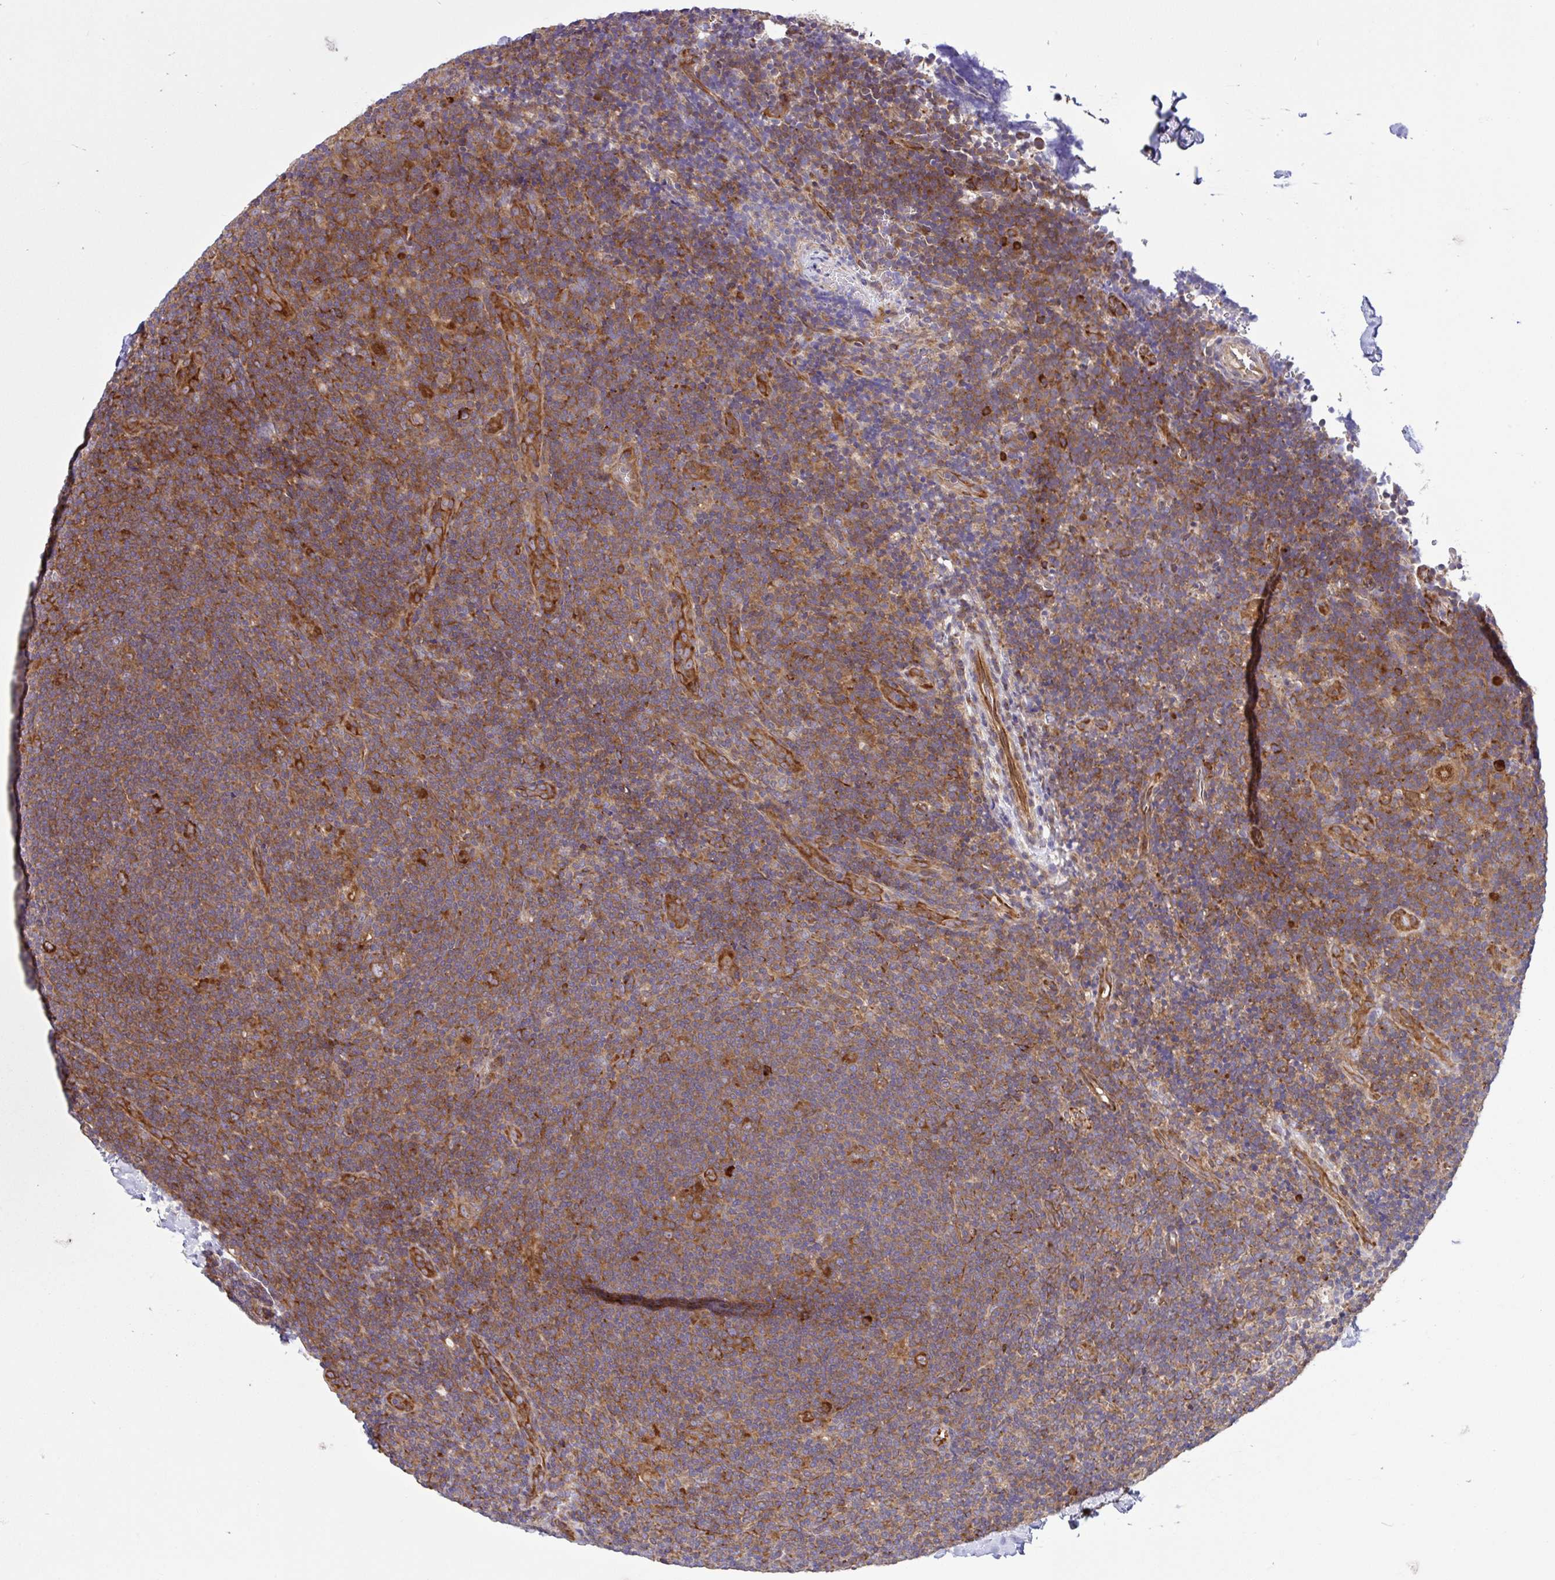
{"staining": {"intensity": "strong", "quantity": ">75%", "location": "cytoplasmic/membranous"}, "tissue": "lymphoma", "cell_type": "Tumor cells", "image_type": "cancer", "snomed": [{"axis": "morphology", "description": "Hodgkin's disease, NOS"}, {"axis": "topography", "description": "Lymph node"}], "caption": "IHC of lymphoma demonstrates high levels of strong cytoplasmic/membranous positivity in about >75% of tumor cells.", "gene": "NTPCR", "patient": {"sex": "female", "age": 57}}